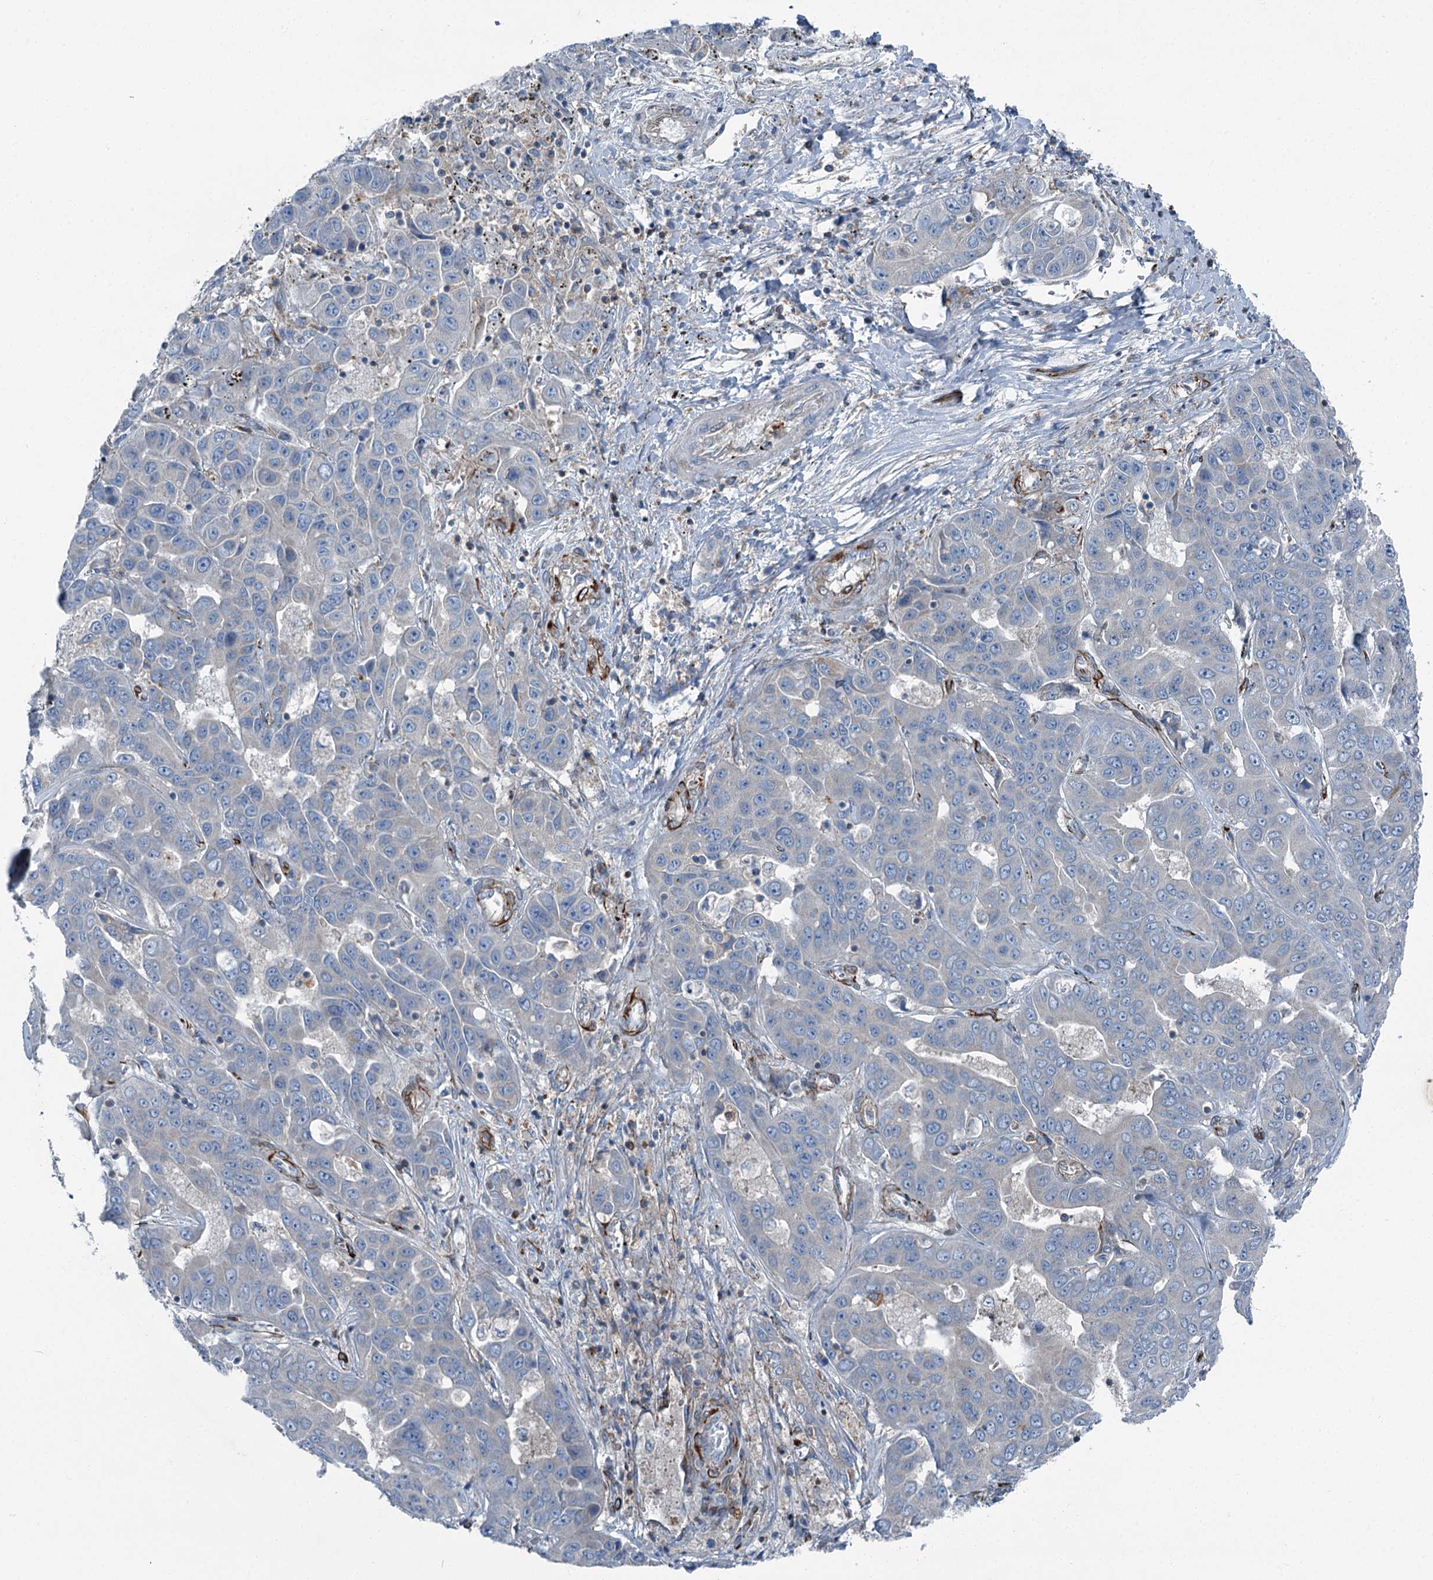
{"staining": {"intensity": "negative", "quantity": "none", "location": "none"}, "tissue": "liver cancer", "cell_type": "Tumor cells", "image_type": "cancer", "snomed": [{"axis": "morphology", "description": "Cholangiocarcinoma"}, {"axis": "topography", "description": "Liver"}], "caption": "A high-resolution photomicrograph shows immunohistochemistry (IHC) staining of liver cancer (cholangiocarcinoma), which exhibits no significant positivity in tumor cells.", "gene": "AXL", "patient": {"sex": "female", "age": 52}}